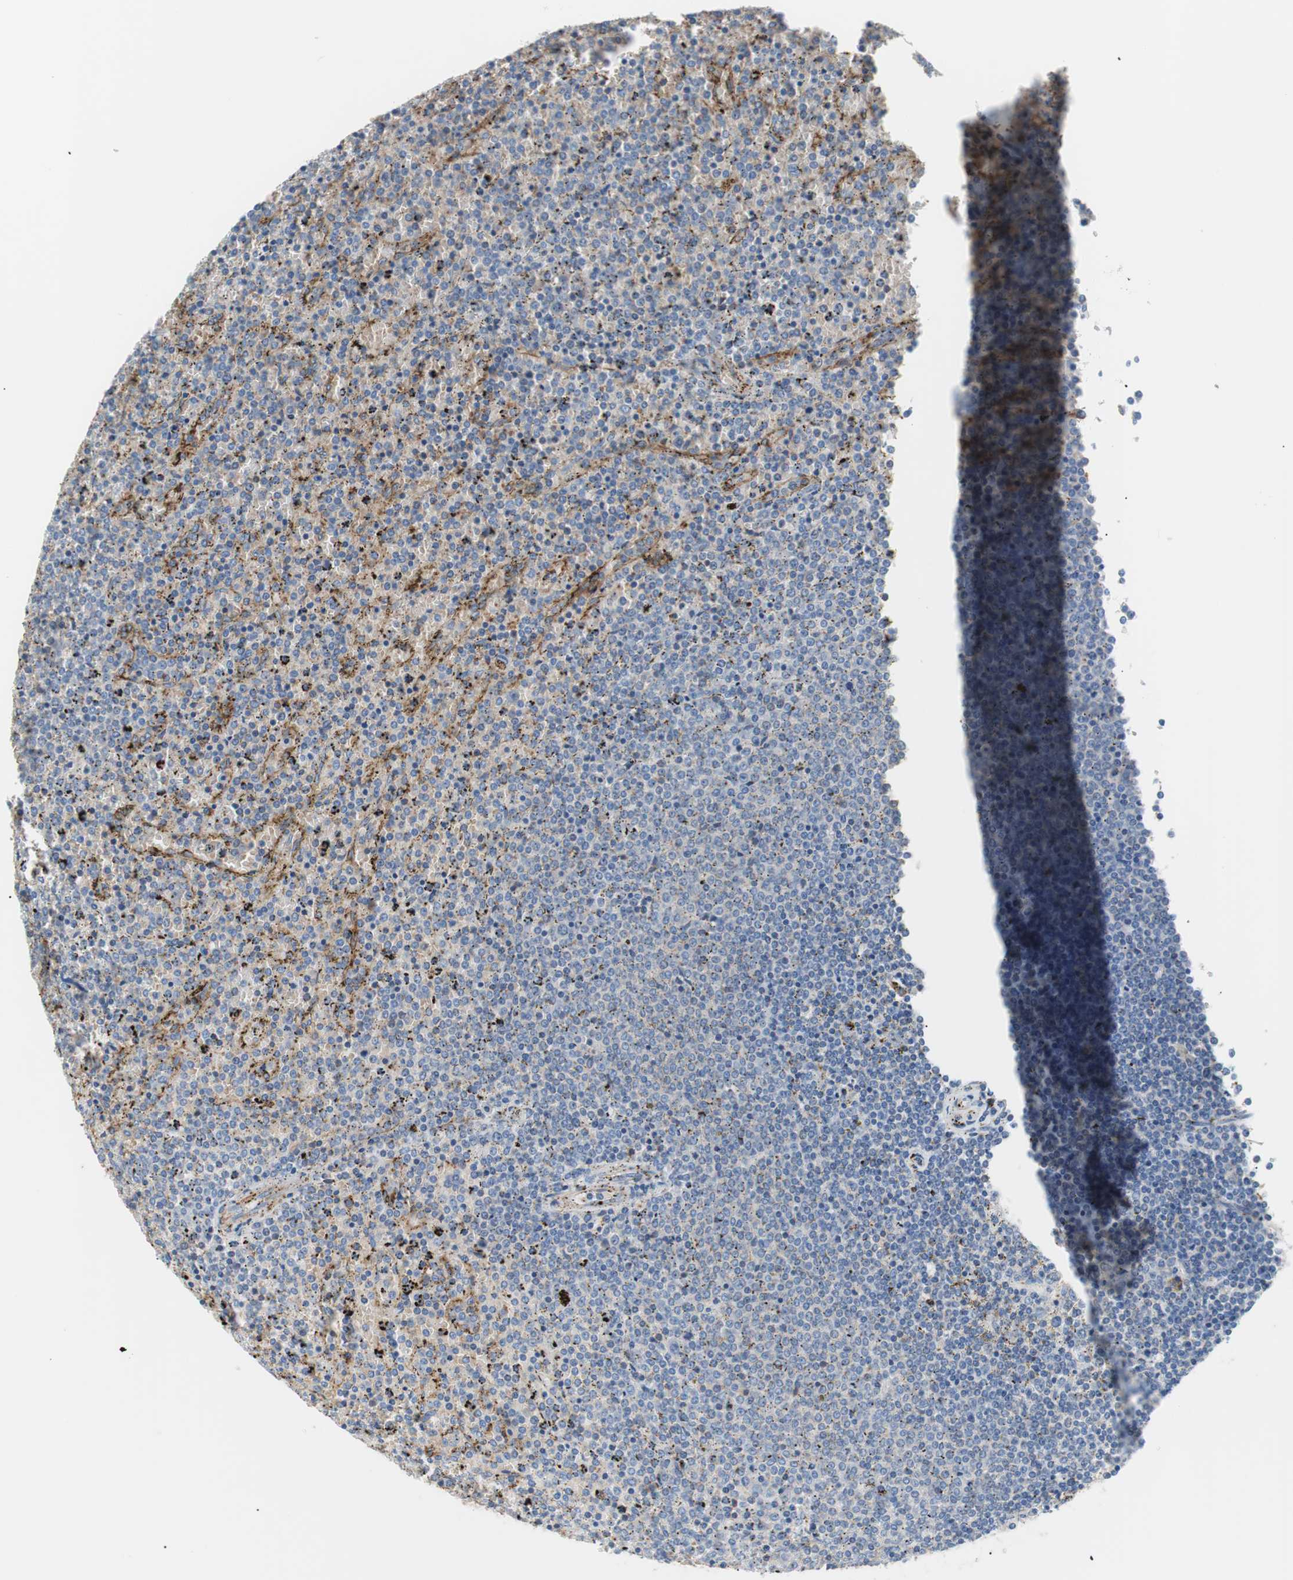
{"staining": {"intensity": "negative", "quantity": "none", "location": "none"}, "tissue": "lymphoma", "cell_type": "Tumor cells", "image_type": "cancer", "snomed": [{"axis": "morphology", "description": "Malignant lymphoma, non-Hodgkin's type, Low grade"}, {"axis": "topography", "description": "Spleen"}], "caption": "High power microscopy micrograph of an immunohistochemistry (IHC) photomicrograph of malignant lymphoma, non-Hodgkin's type (low-grade), revealing no significant staining in tumor cells.", "gene": "GPR160", "patient": {"sex": "female", "age": 77}}